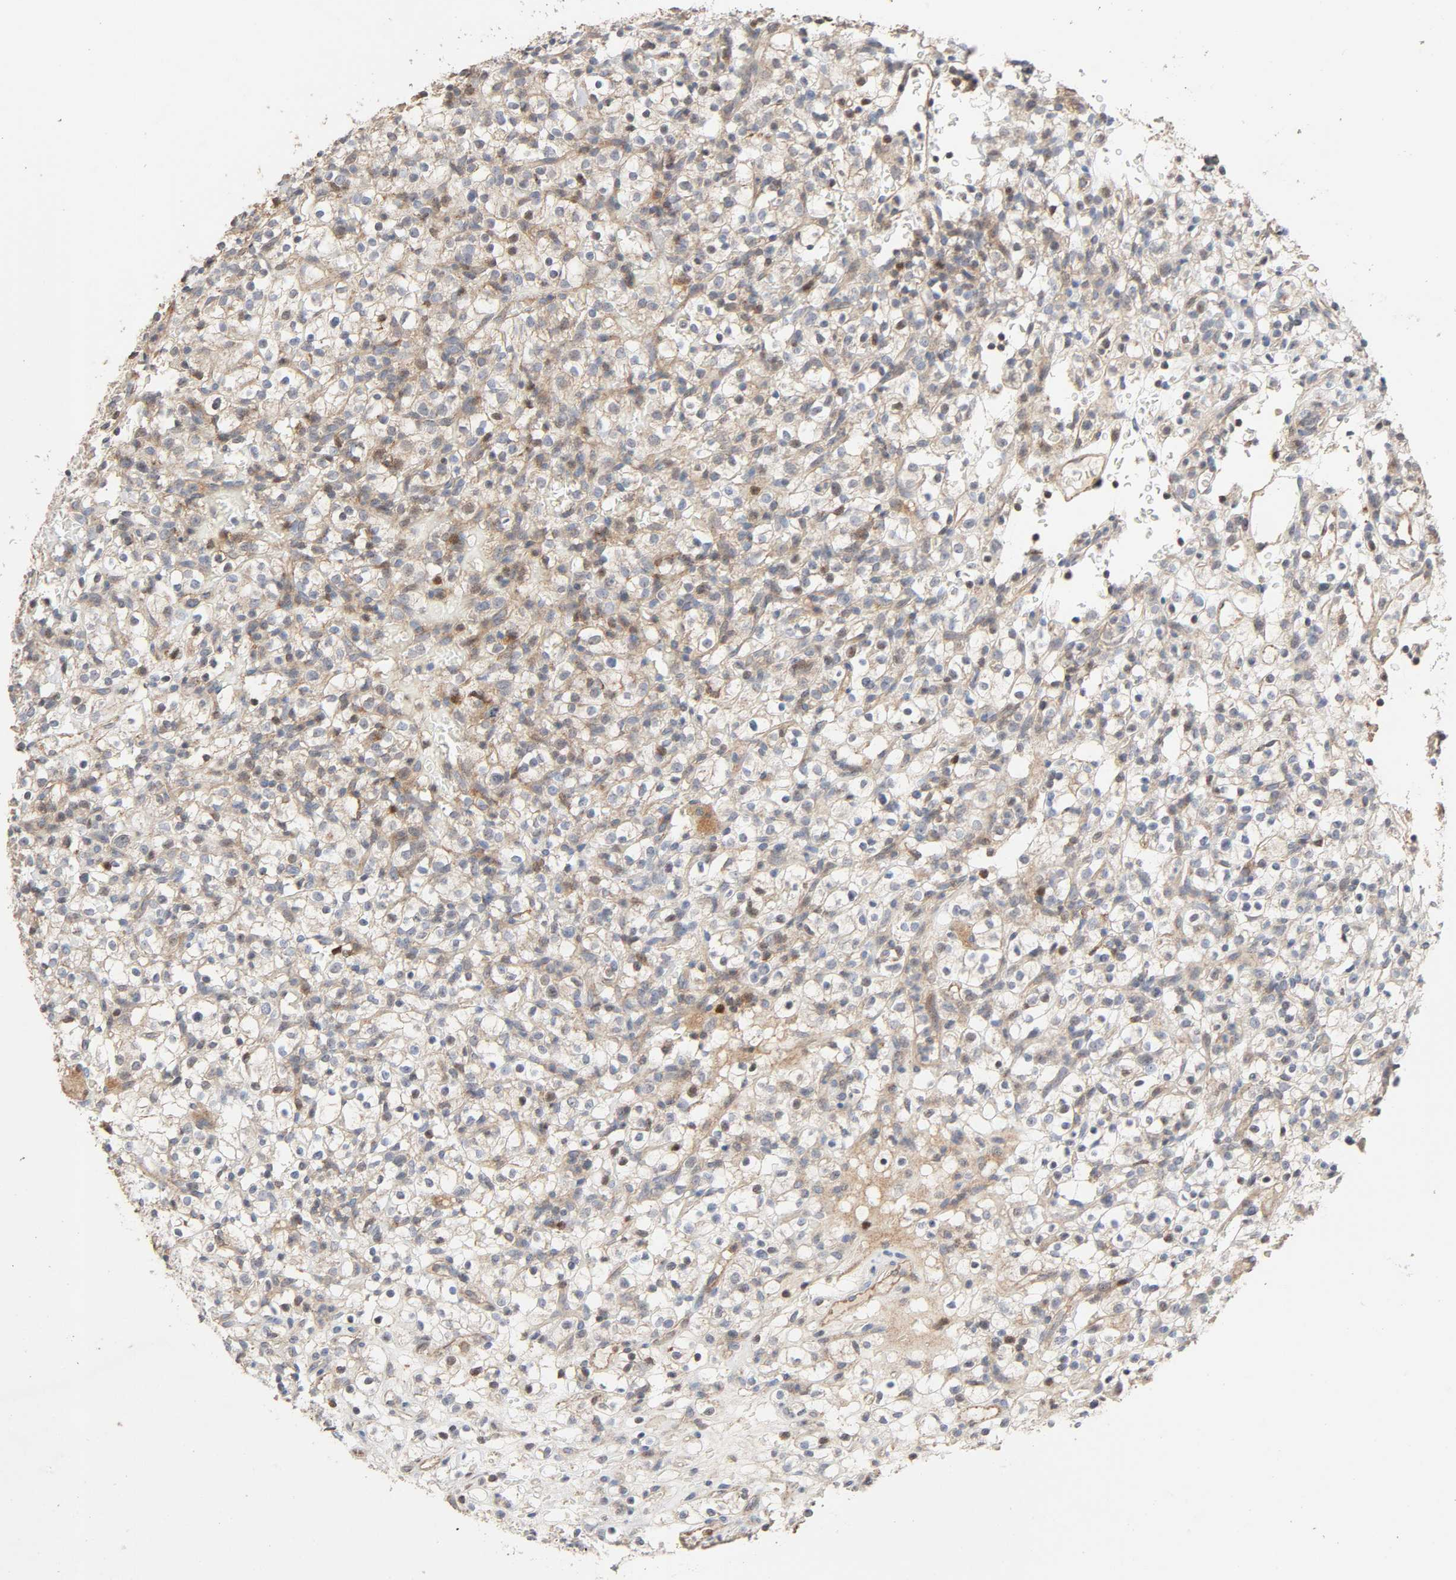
{"staining": {"intensity": "weak", "quantity": "25%-75%", "location": "nuclear"}, "tissue": "renal cancer", "cell_type": "Tumor cells", "image_type": "cancer", "snomed": [{"axis": "morphology", "description": "Normal tissue, NOS"}, {"axis": "morphology", "description": "Adenocarcinoma, NOS"}, {"axis": "topography", "description": "Kidney"}], "caption": "Adenocarcinoma (renal) stained with a brown dye reveals weak nuclear positive expression in approximately 25%-75% of tumor cells.", "gene": "CDK6", "patient": {"sex": "female", "age": 72}}